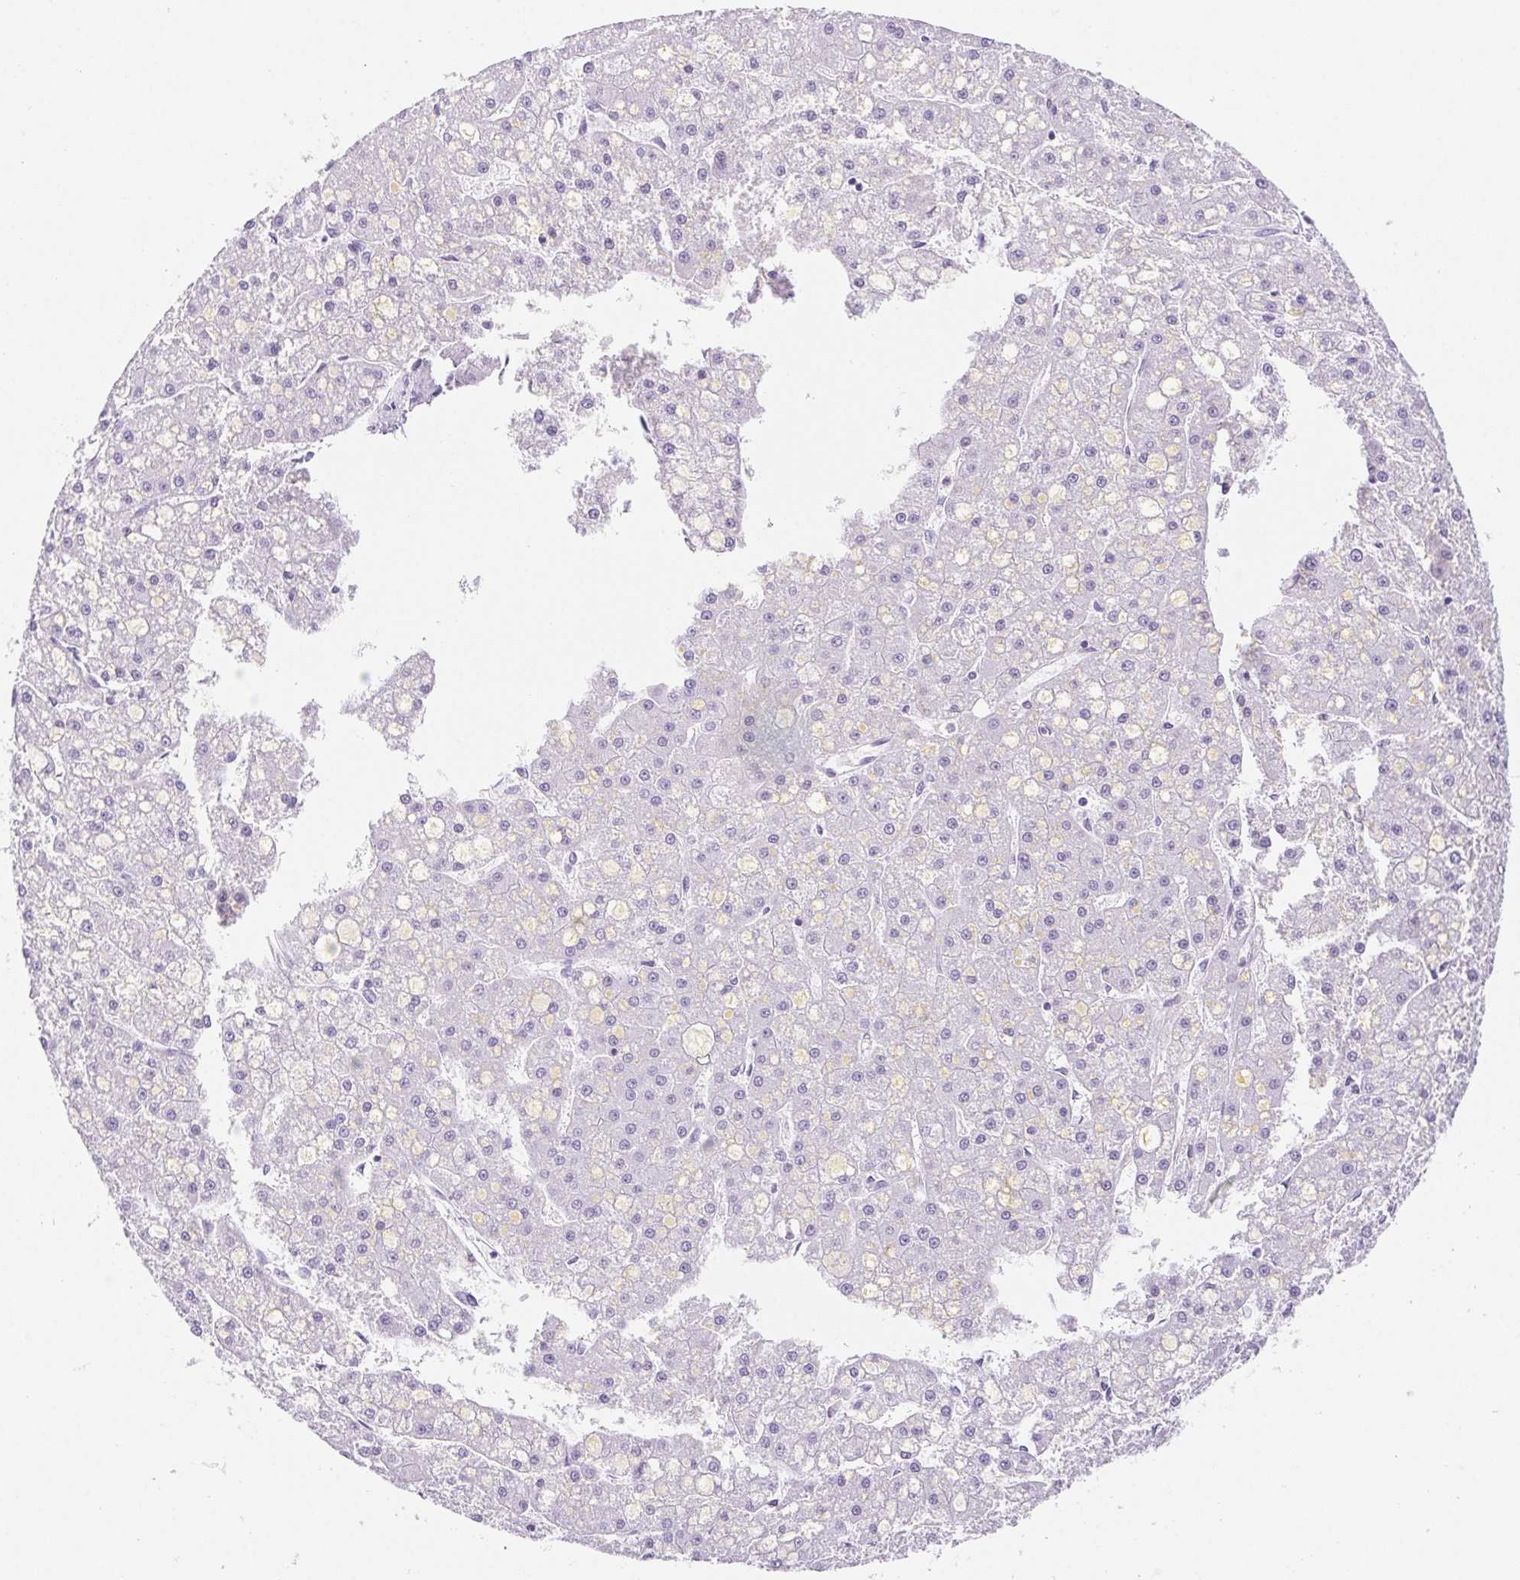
{"staining": {"intensity": "negative", "quantity": "none", "location": "none"}, "tissue": "liver cancer", "cell_type": "Tumor cells", "image_type": "cancer", "snomed": [{"axis": "morphology", "description": "Carcinoma, Hepatocellular, NOS"}, {"axis": "topography", "description": "Liver"}], "caption": "This micrograph is of hepatocellular carcinoma (liver) stained with immunohistochemistry to label a protein in brown with the nuclei are counter-stained blue. There is no expression in tumor cells.", "gene": "CYP21A2", "patient": {"sex": "male", "age": 67}}